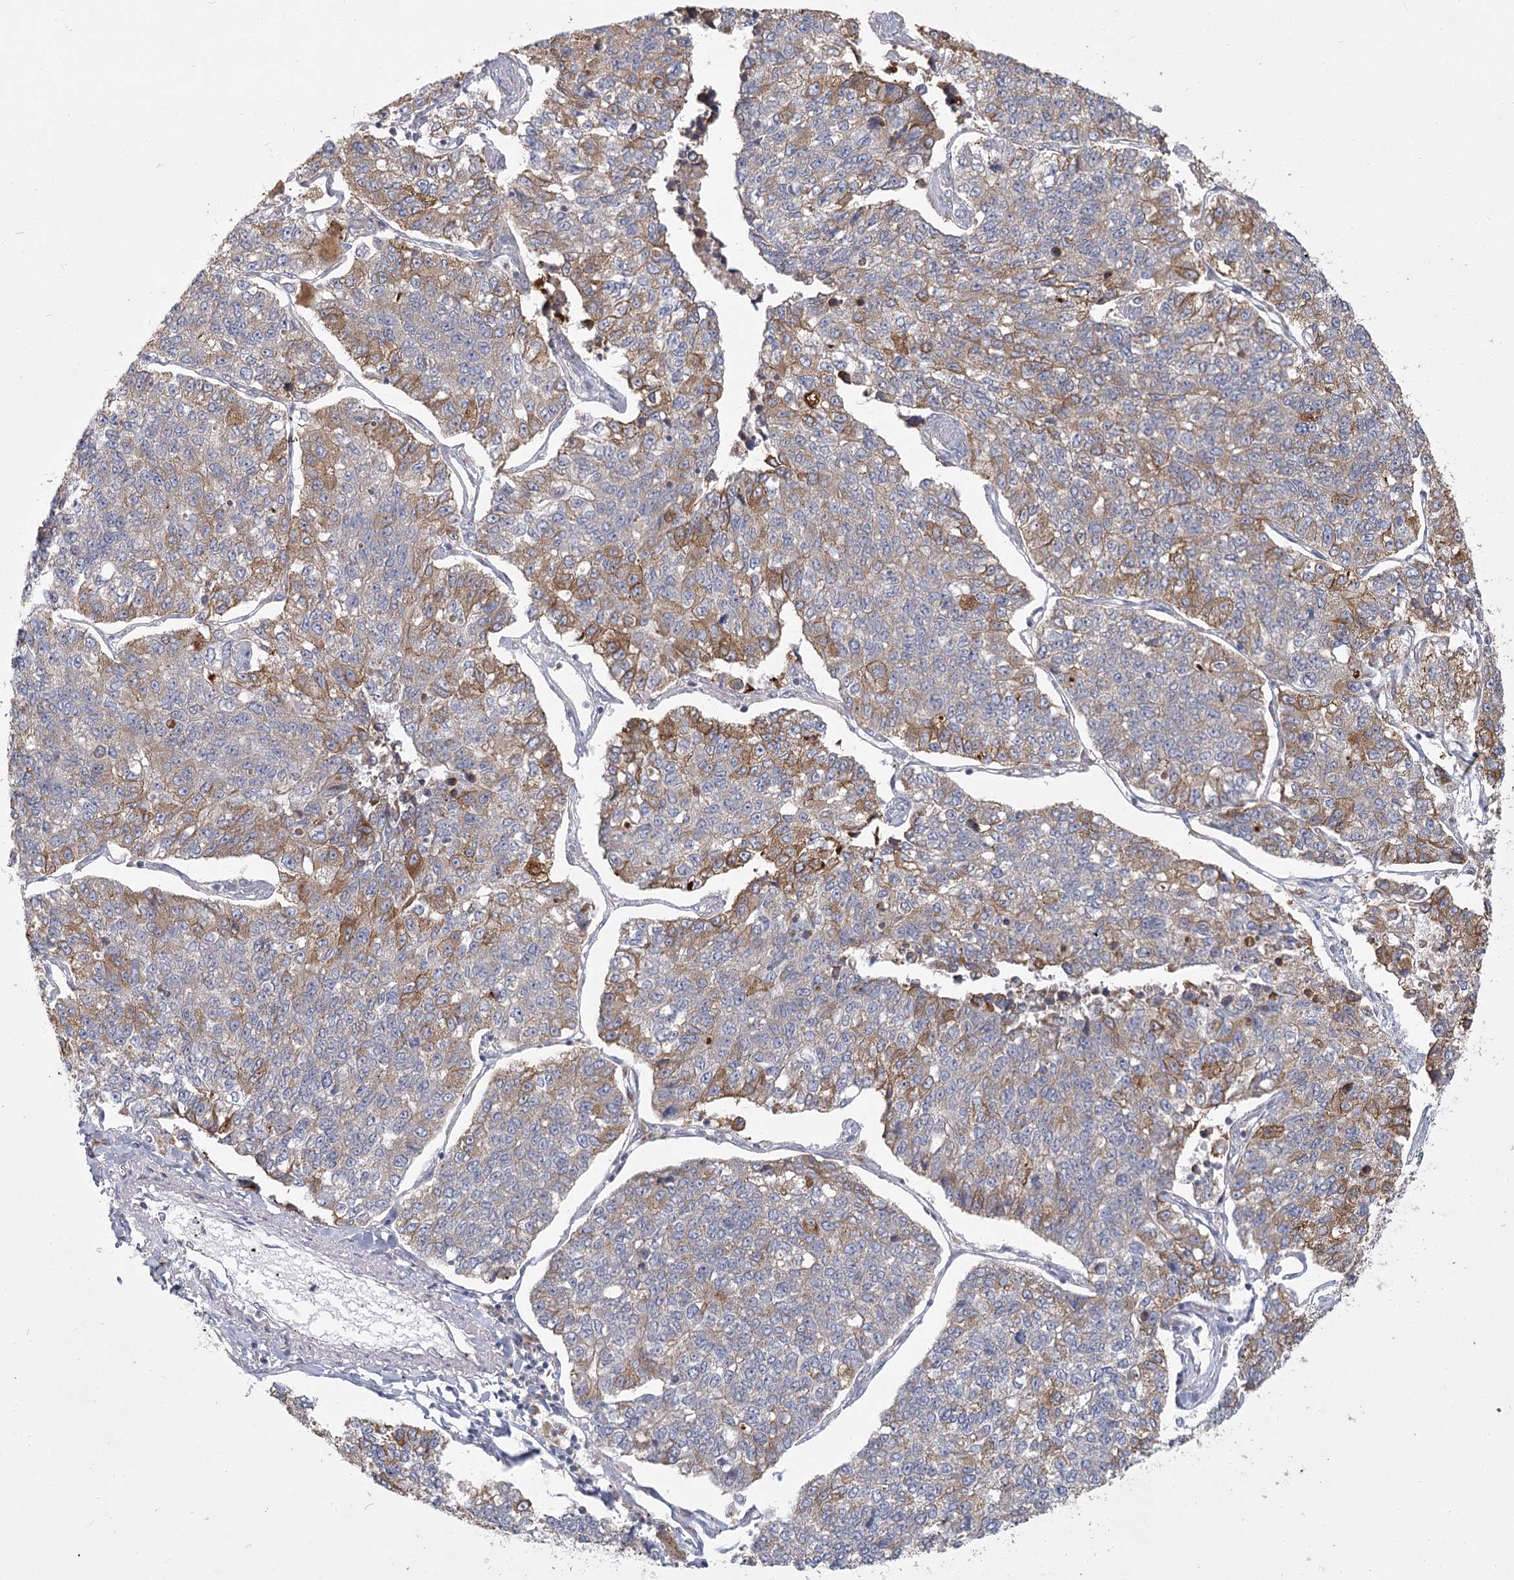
{"staining": {"intensity": "moderate", "quantity": "25%-75%", "location": "cytoplasmic/membranous"}, "tissue": "lung cancer", "cell_type": "Tumor cells", "image_type": "cancer", "snomed": [{"axis": "morphology", "description": "Adenocarcinoma, NOS"}, {"axis": "topography", "description": "Lung"}], "caption": "A photomicrograph showing moderate cytoplasmic/membranous expression in about 25%-75% of tumor cells in lung cancer (adenocarcinoma), as visualized by brown immunohistochemical staining.", "gene": "CNTLN", "patient": {"sex": "male", "age": 49}}